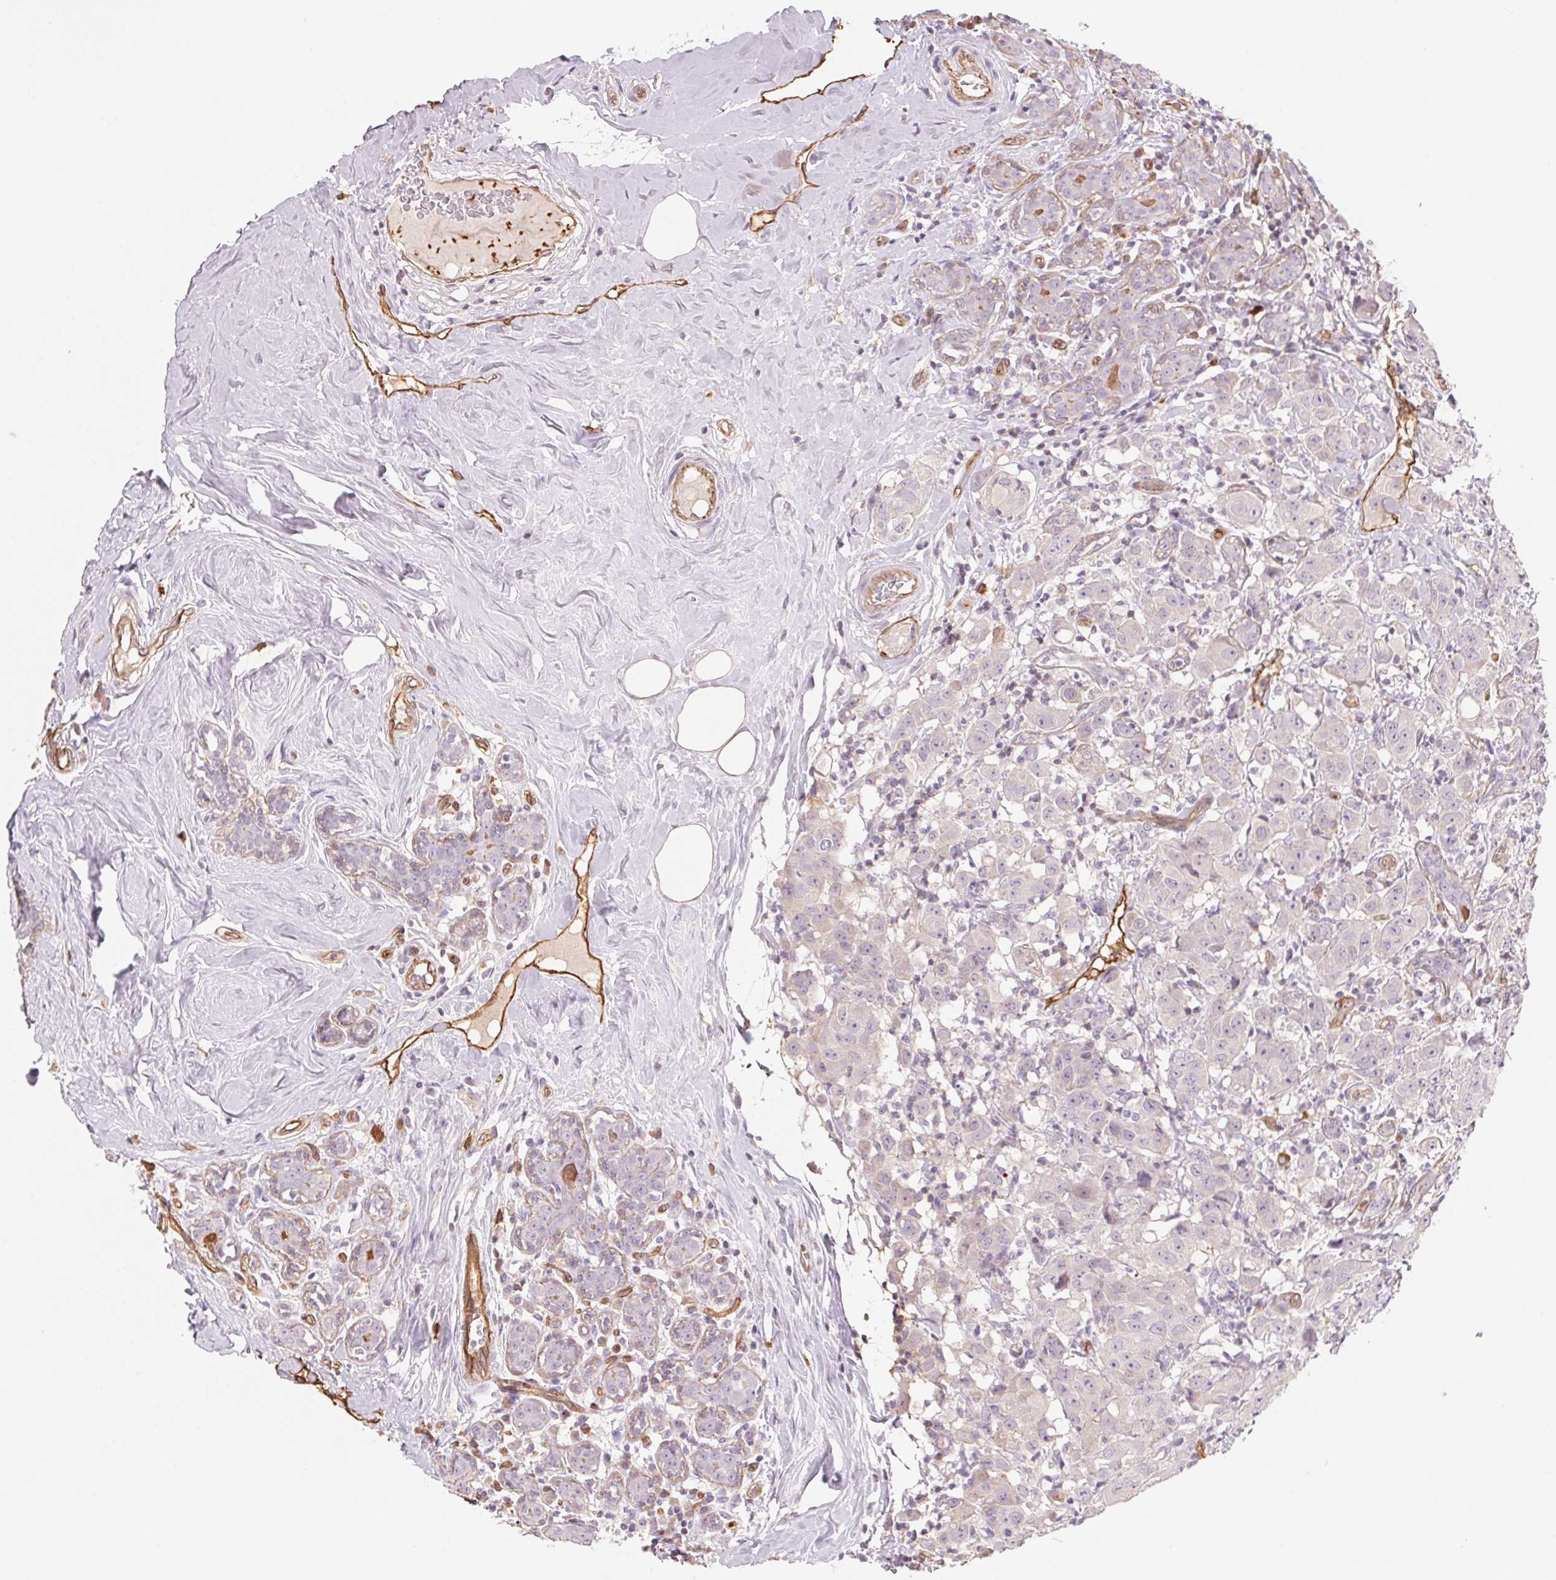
{"staining": {"intensity": "negative", "quantity": "none", "location": "none"}, "tissue": "breast cancer", "cell_type": "Tumor cells", "image_type": "cancer", "snomed": [{"axis": "morphology", "description": "Normal tissue, NOS"}, {"axis": "morphology", "description": "Duct carcinoma"}, {"axis": "topography", "description": "Breast"}], "caption": "Immunohistochemistry histopathology image of breast infiltrating ductal carcinoma stained for a protein (brown), which exhibits no staining in tumor cells.", "gene": "ANKRD13B", "patient": {"sex": "female", "age": 43}}